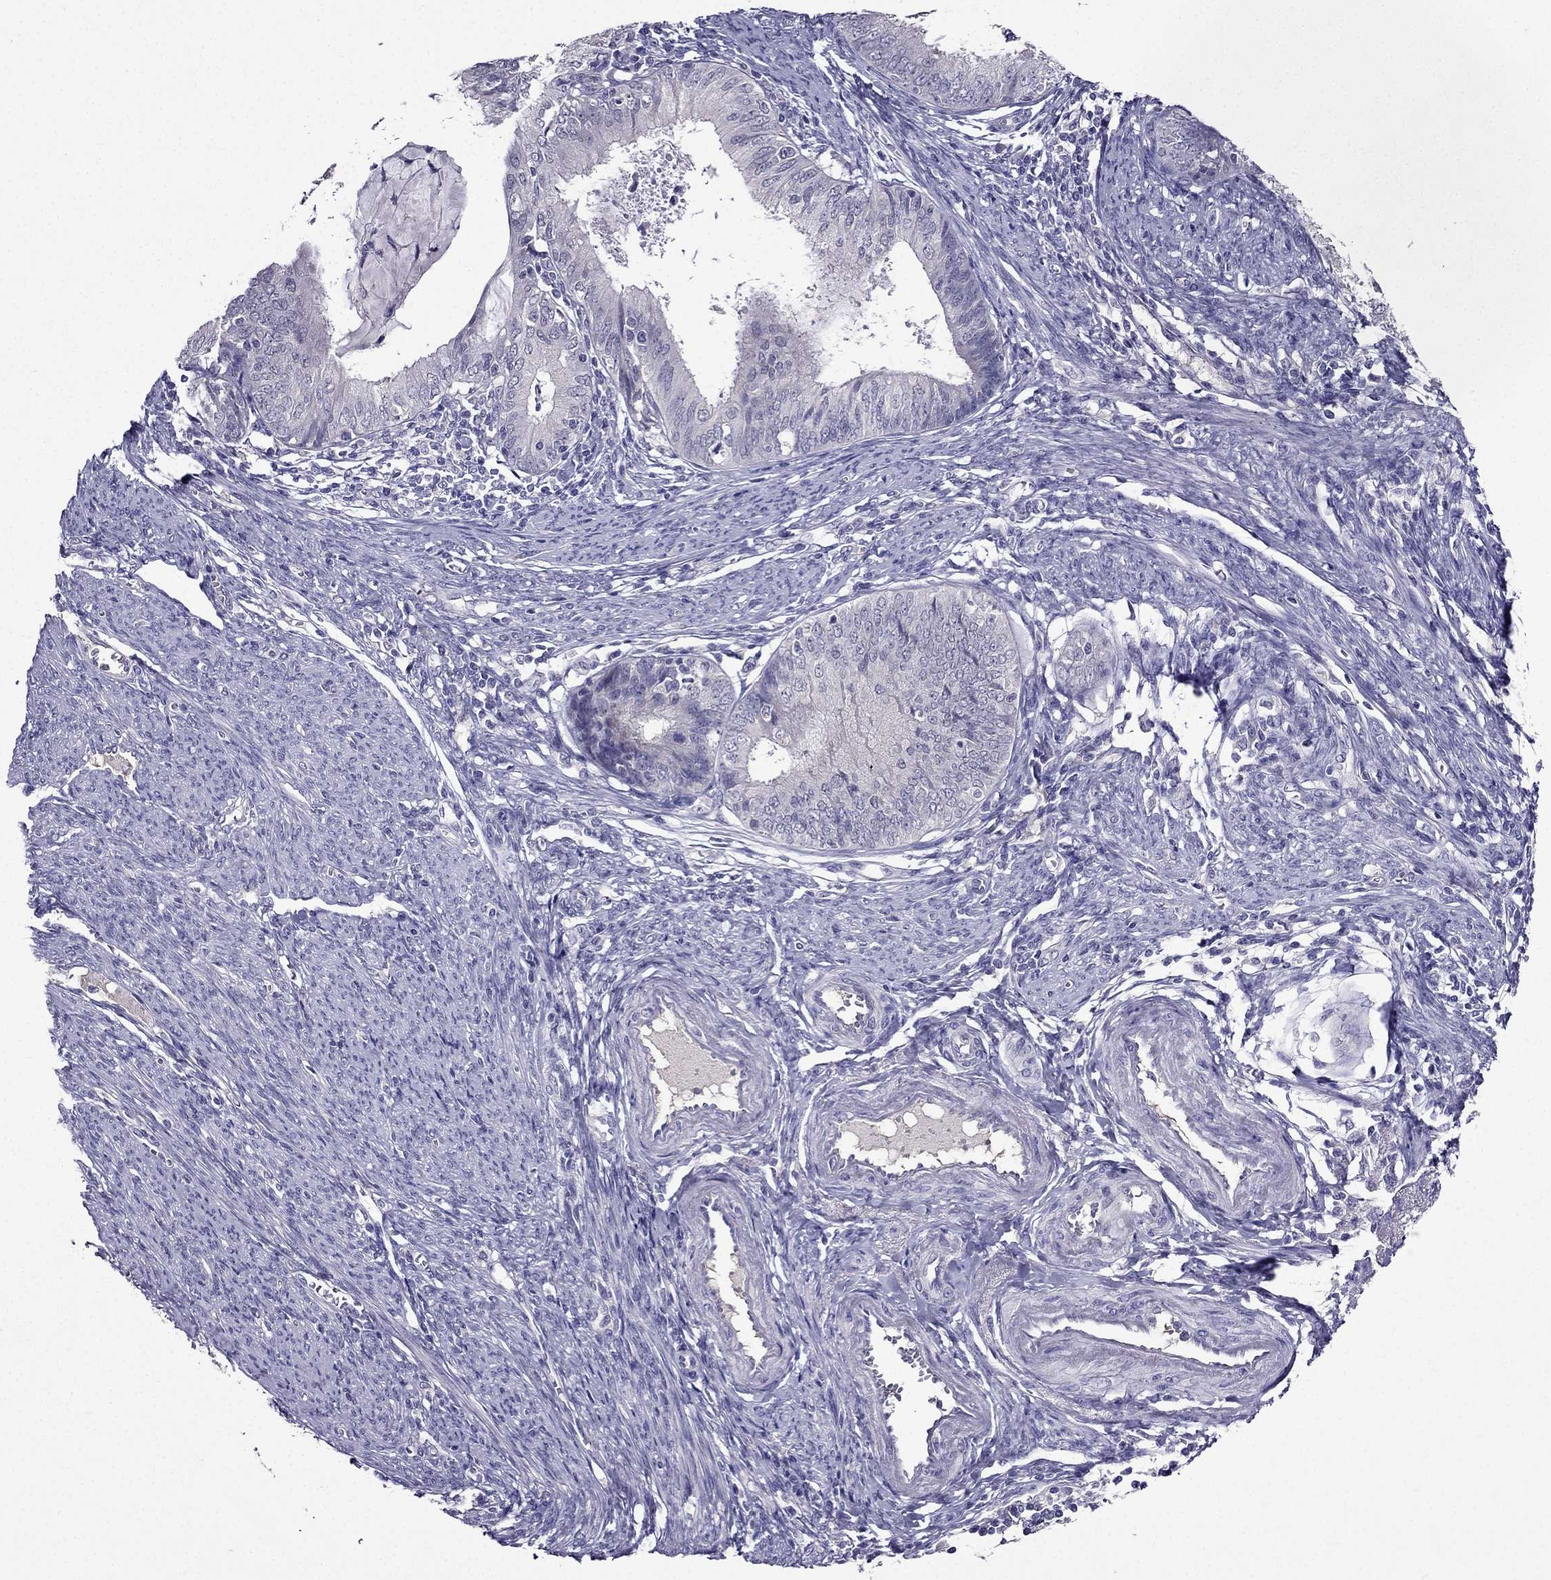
{"staining": {"intensity": "negative", "quantity": "none", "location": "none"}, "tissue": "endometrial cancer", "cell_type": "Tumor cells", "image_type": "cancer", "snomed": [{"axis": "morphology", "description": "Adenocarcinoma, NOS"}, {"axis": "topography", "description": "Endometrium"}], "caption": "Tumor cells are negative for brown protein staining in endometrial adenocarcinoma.", "gene": "DUSP15", "patient": {"sex": "female", "age": 57}}